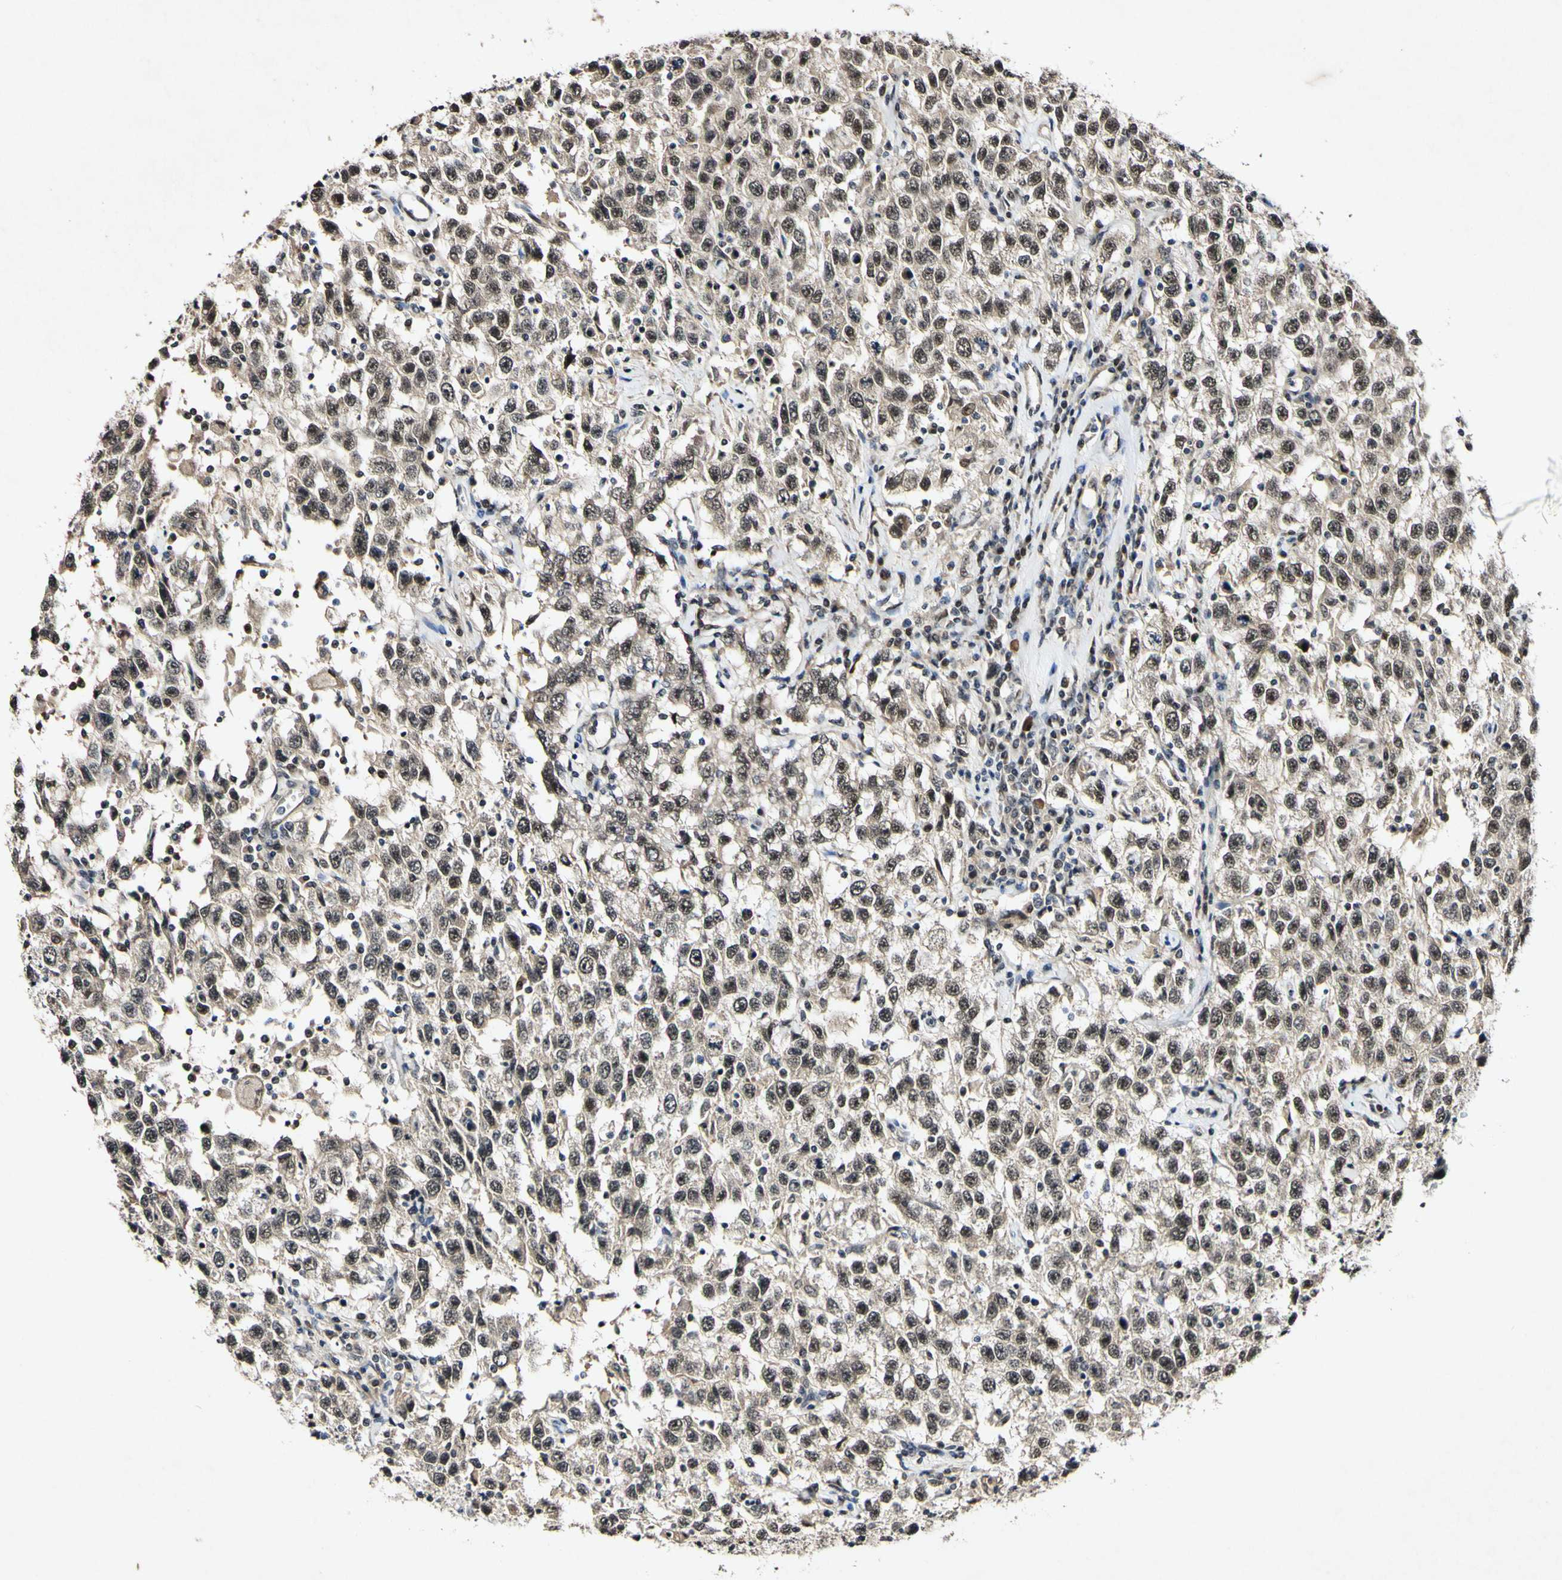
{"staining": {"intensity": "weak", "quantity": ">75%", "location": "cytoplasmic/membranous,nuclear"}, "tissue": "testis cancer", "cell_type": "Tumor cells", "image_type": "cancer", "snomed": [{"axis": "morphology", "description": "Seminoma, NOS"}, {"axis": "topography", "description": "Testis"}], "caption": "Testis cancer stained with immunohistochemistry reveals weak cytoplasmic/membranous and nuclear expression in about >75% of tumor cells. The protein is stained brown, and the nuclei are stained in blue (DAB IHC with brightfield microscopy, high magnification).", "gene": "POLR2F", "patient": {"sex": "male", "age": 41}}